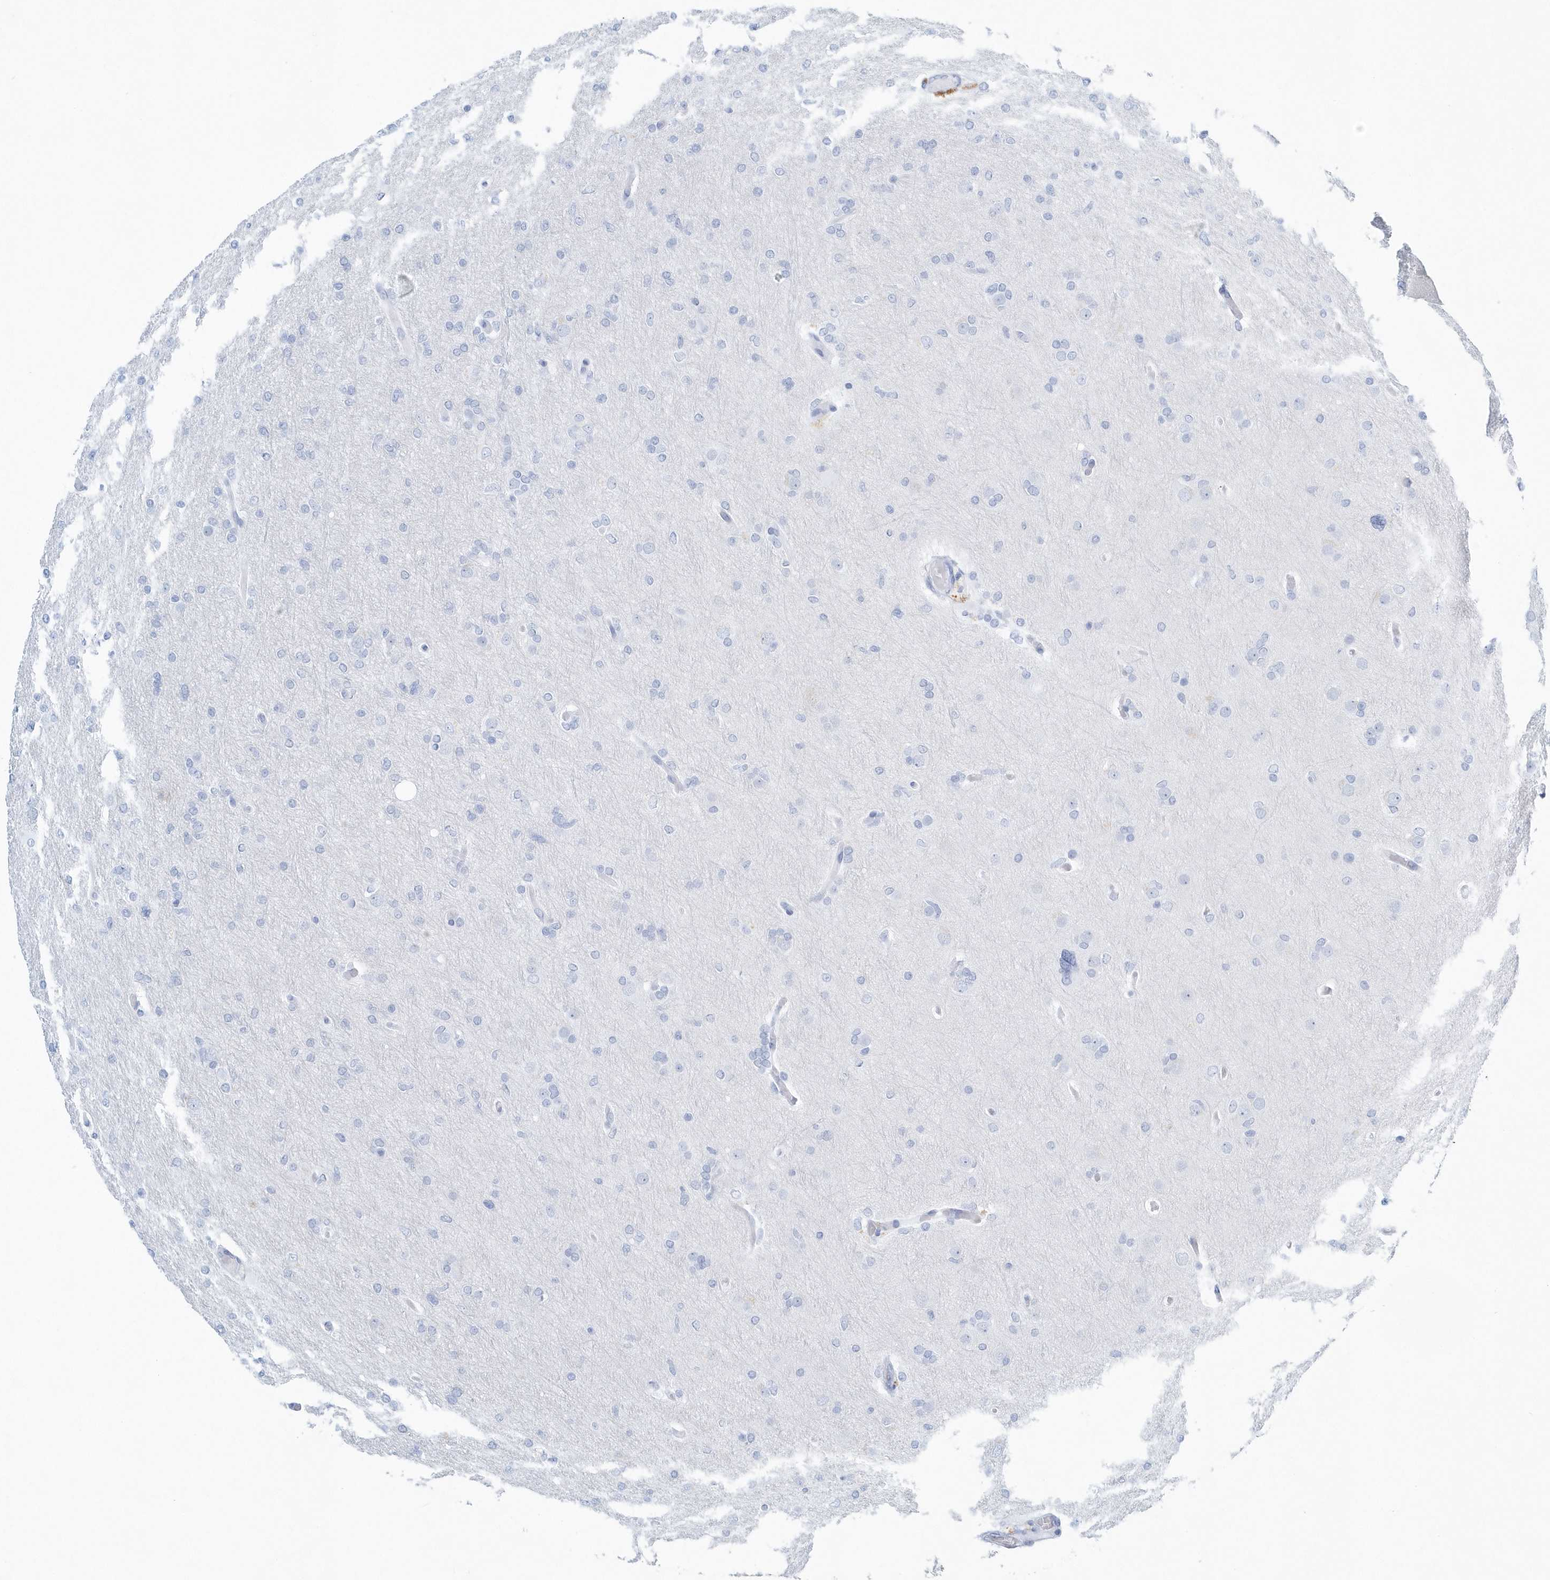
{"staining": {"intensity": "negative", "quantity": "none", "location": "none"}, "tissue": "glioma", "cell_type": "Tumor cells", "image_type": "cancer", "snomed": [{"axis": "morphology", "description": "Glioma, malignant, High grade"}, {"axis": "topography", "description": "Cerebral cortex"}], "caption": "High power microscopy image of an immunohistochemistry histopathology image of glioma, revealing no significant positivity in tumor cells.", "gene": "PTPRO", "patient": {"sex": "female", "age": 36}}